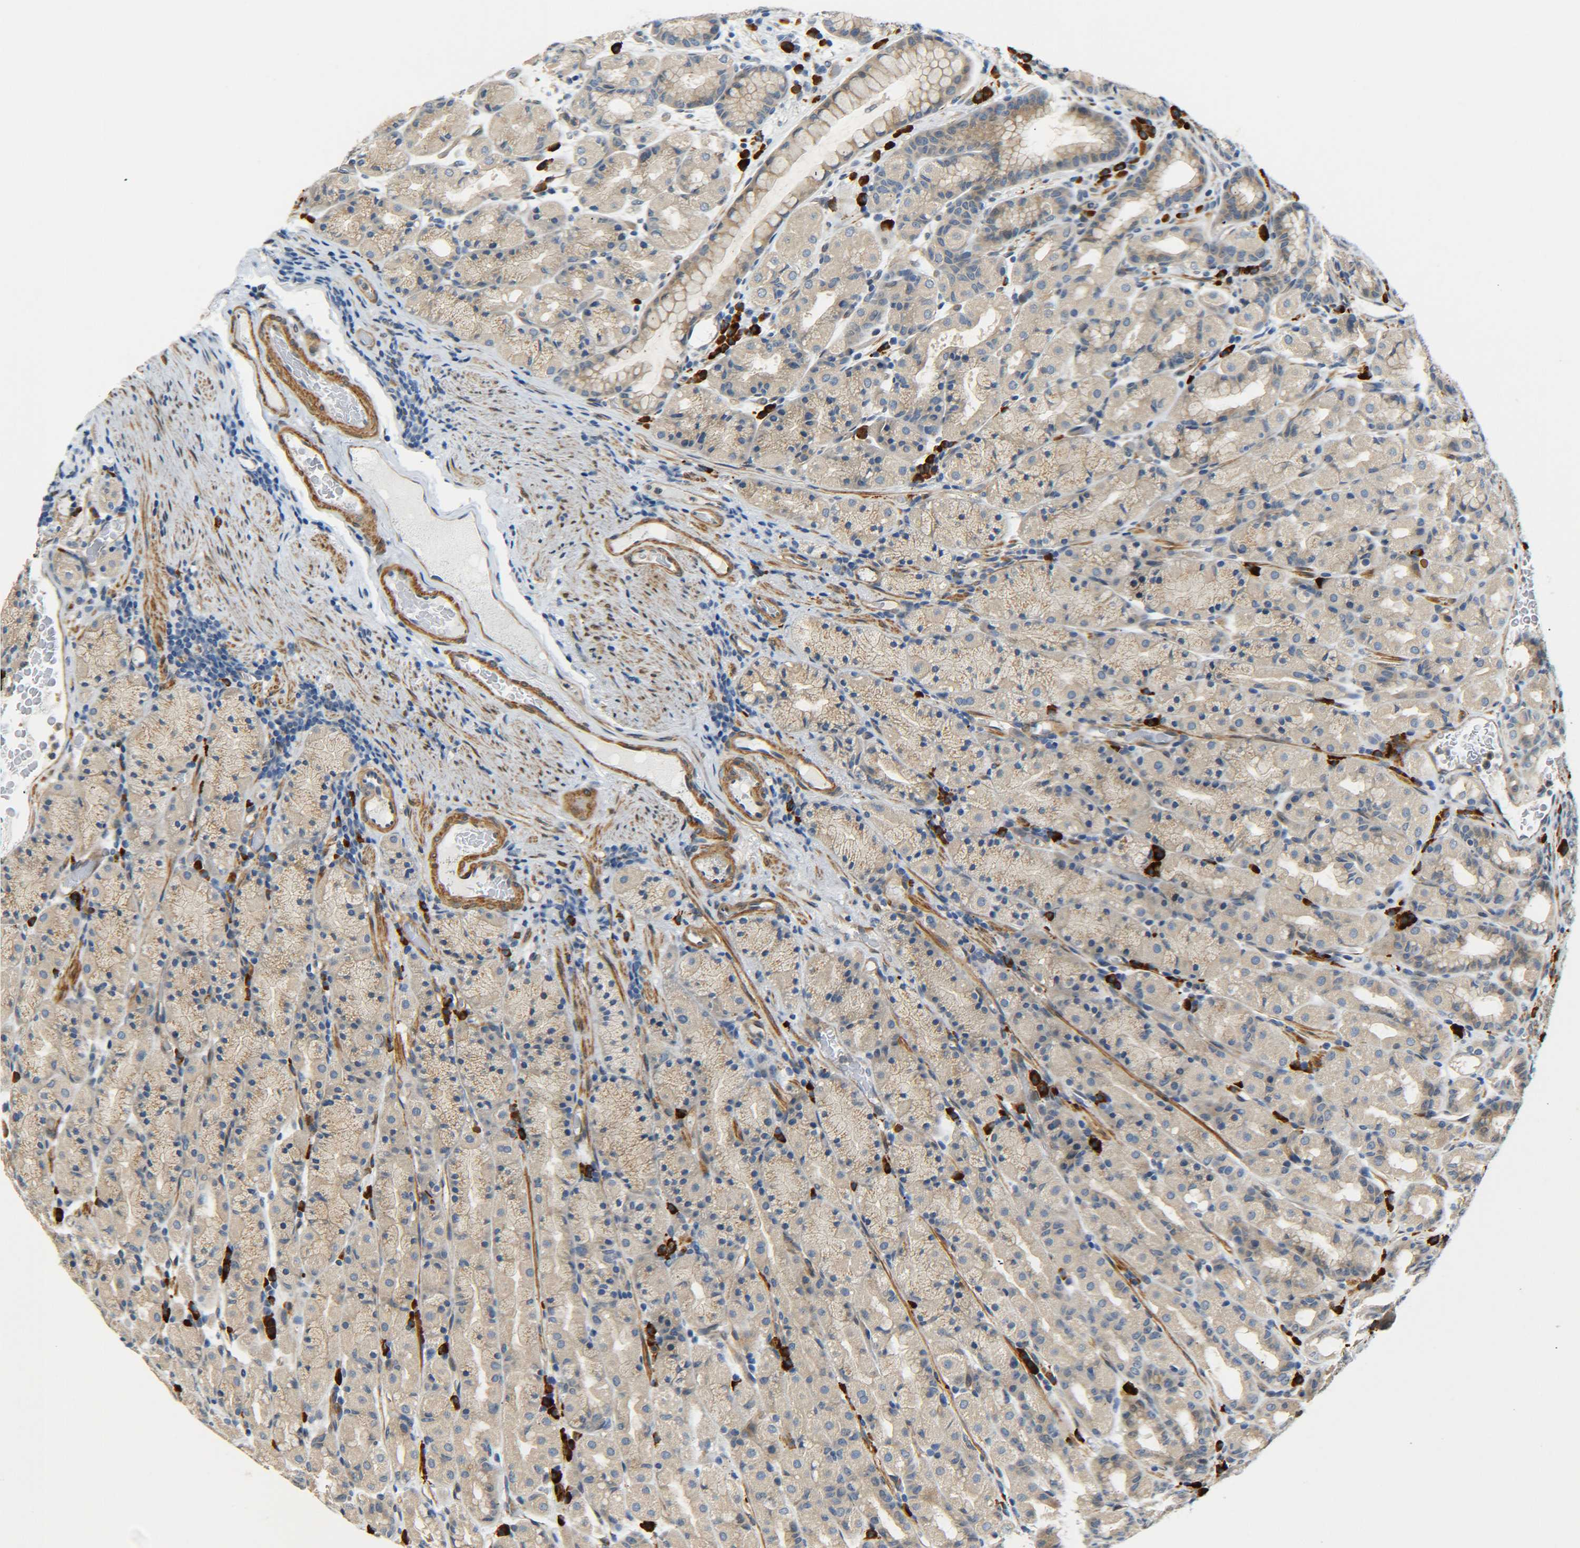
{"staining": {"intensity": "weak", "quantity": ">75%", "location": "cytoplasmic/membranous"}, "tissue": "stomach", "cell_type": "Glandular cells", "image_type": "normal", "snomed": [{"axis": "morphology", "description": "Normal tissue, NOS"}, {"axis": "topography", "description": "Stomach, upper"}], "caption": "IHC of unremarkable human stomach reveals low levels of weak cytoplasmic/membranous expression in approximately >75% of glandular cells.", "gene": "MEIS1", "patient": {"sex": "male", "age": 68}}